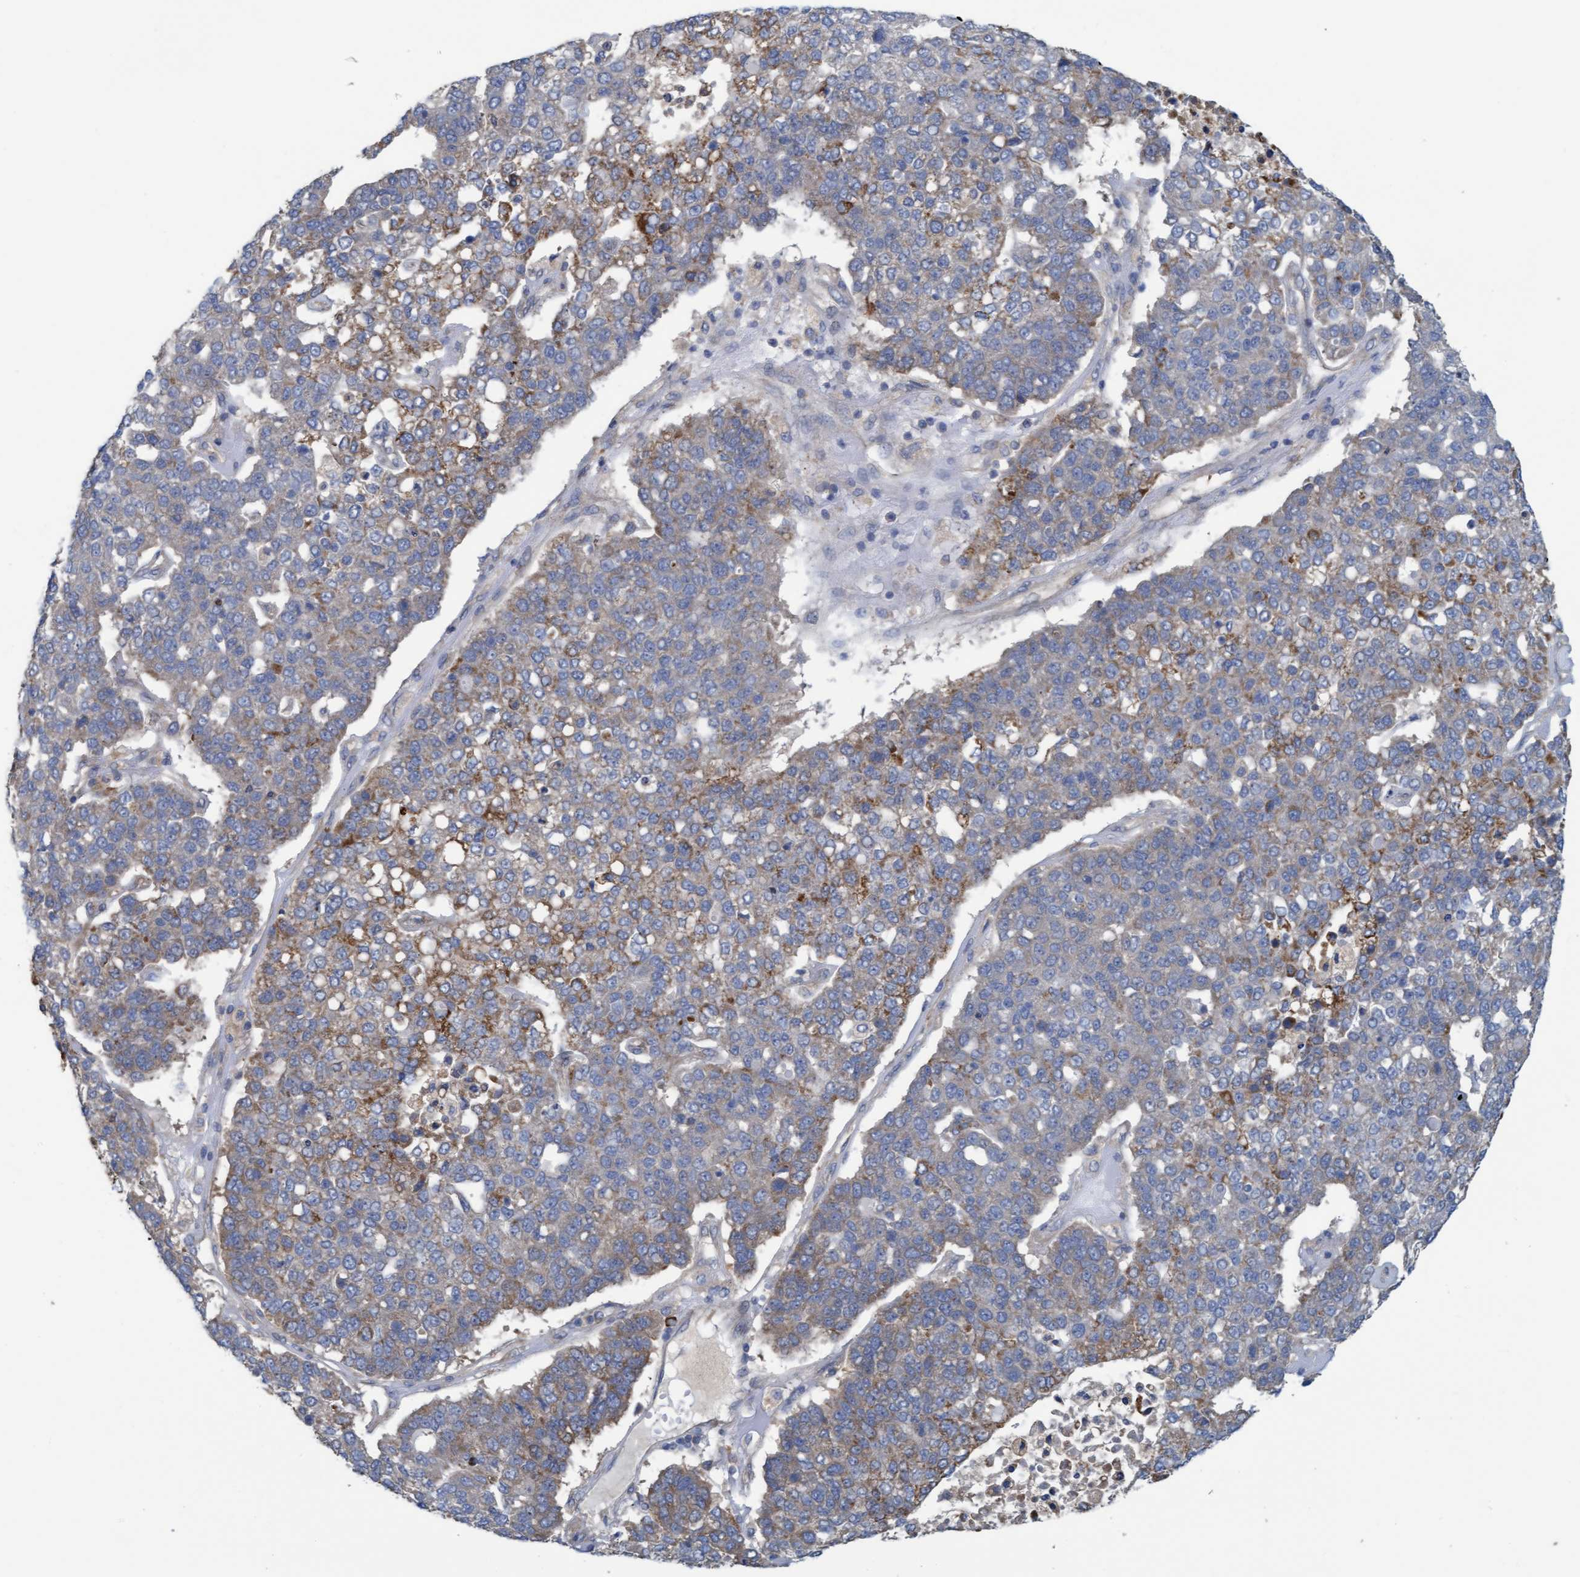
{"staining": {"intensity": "weak", "quantity": ">75%", "location": "cytoplasmic/membranous"}, "tissue": "pancreatic cancer", "cell_type": "Tumor cells", "image_type": "cancer", "snomed": [{"axis": "morphology", "description": "Adenocarcinoma, NOS"}, {"axis": "topography", "description": "Pancreas"}], "caption": "The immunohistochemical stain highlights weak cytoplasmic/membranous positivity in tumor cells of adenocarcinoma (pancreatic) tissue.", "gene": "LRSAM1", "patient": {"sex": "female", "age": 61}}